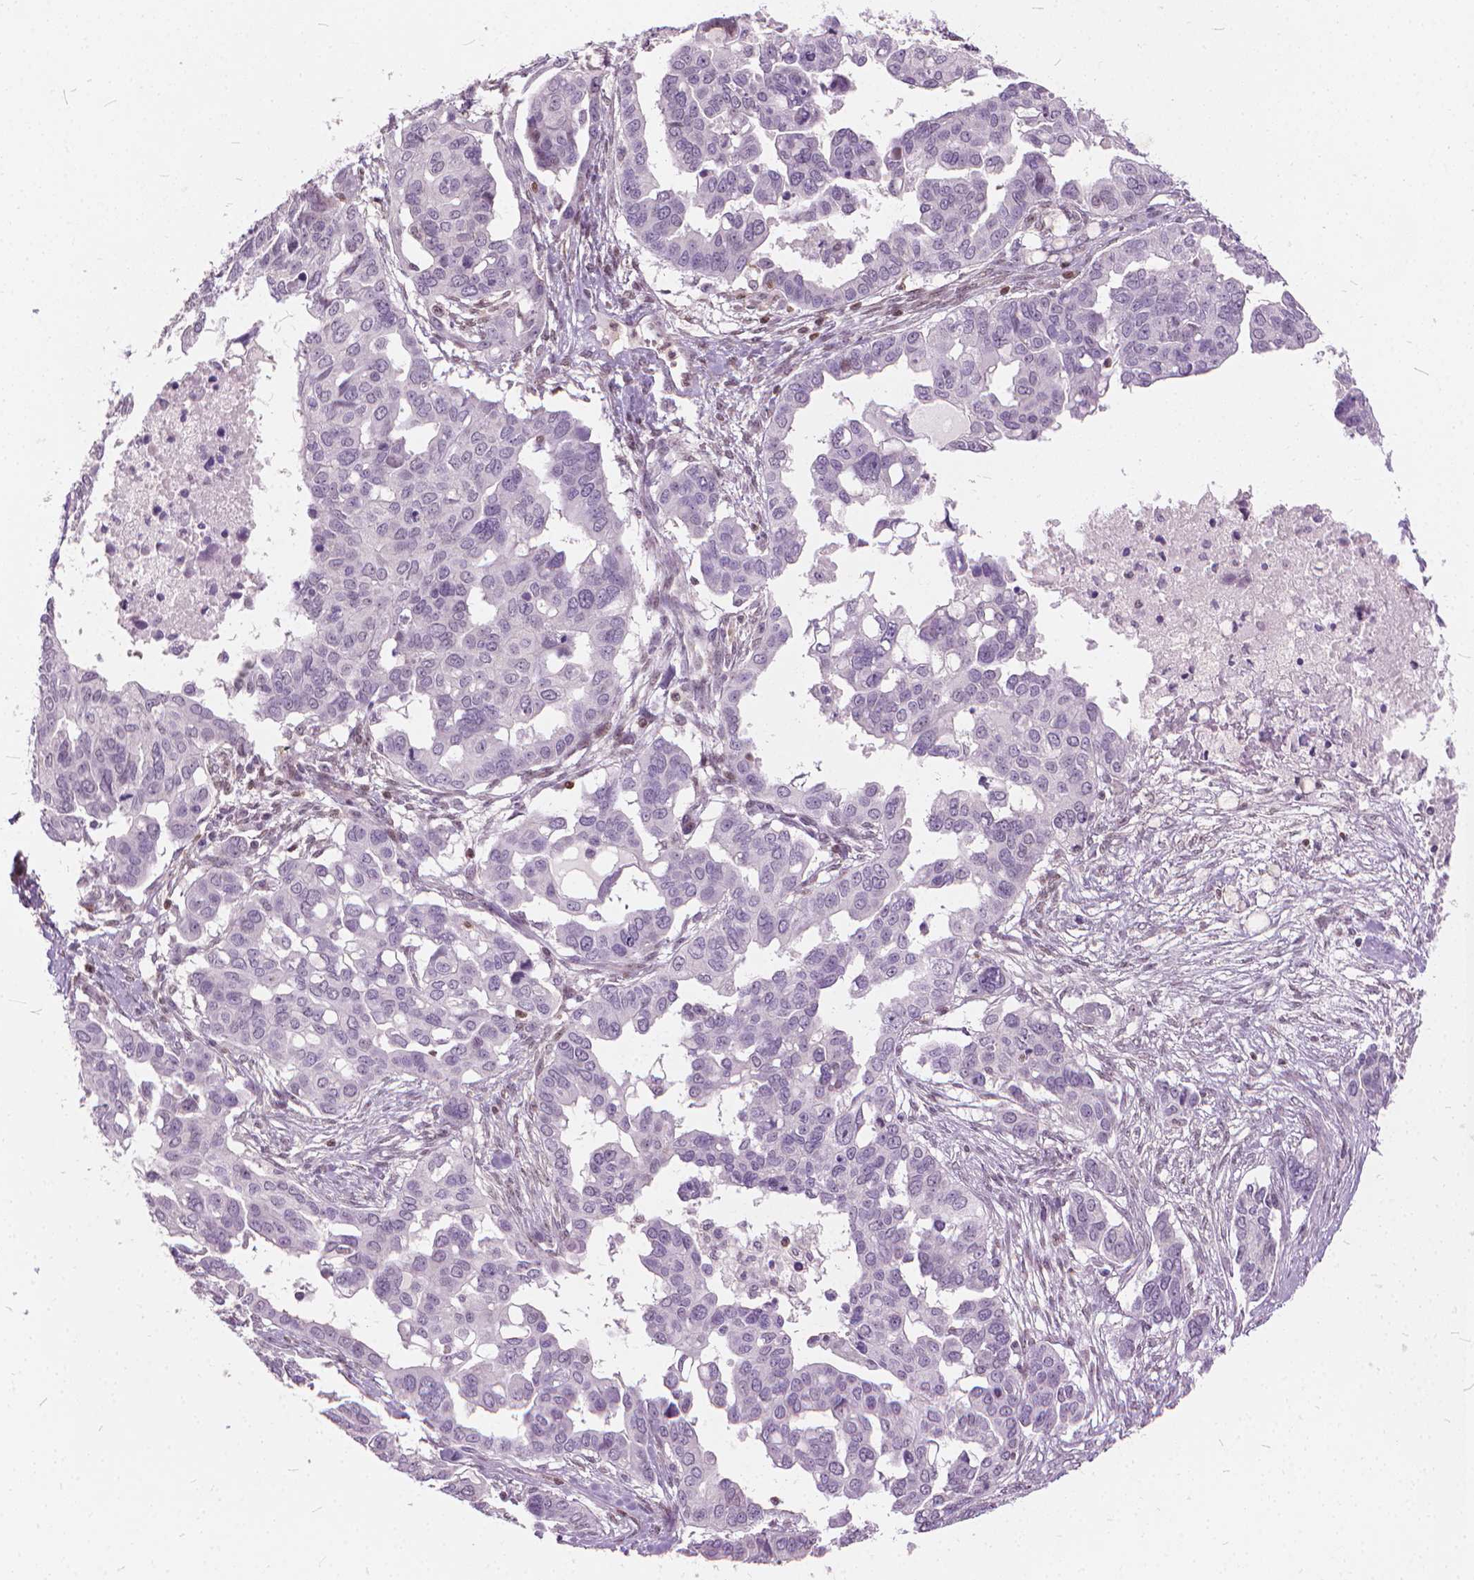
{"staining": {"intensity": "negative", "quantity": "none", "location": "none"}, "tissue": "ovarian cancer", "cell_type": "Tumor cells", "image_type": "cancer", "snomed": [{"axis": "morphology", "description": "Carcinoma, endometroid"}, {"axis": "topography", "description": "Ovary"}], "caption": "A micrograph of human ovarian cancer is negative for staining in tumor cells.", "gene": "STAT5B", "patient": {"sex": "female", "age": 78}}